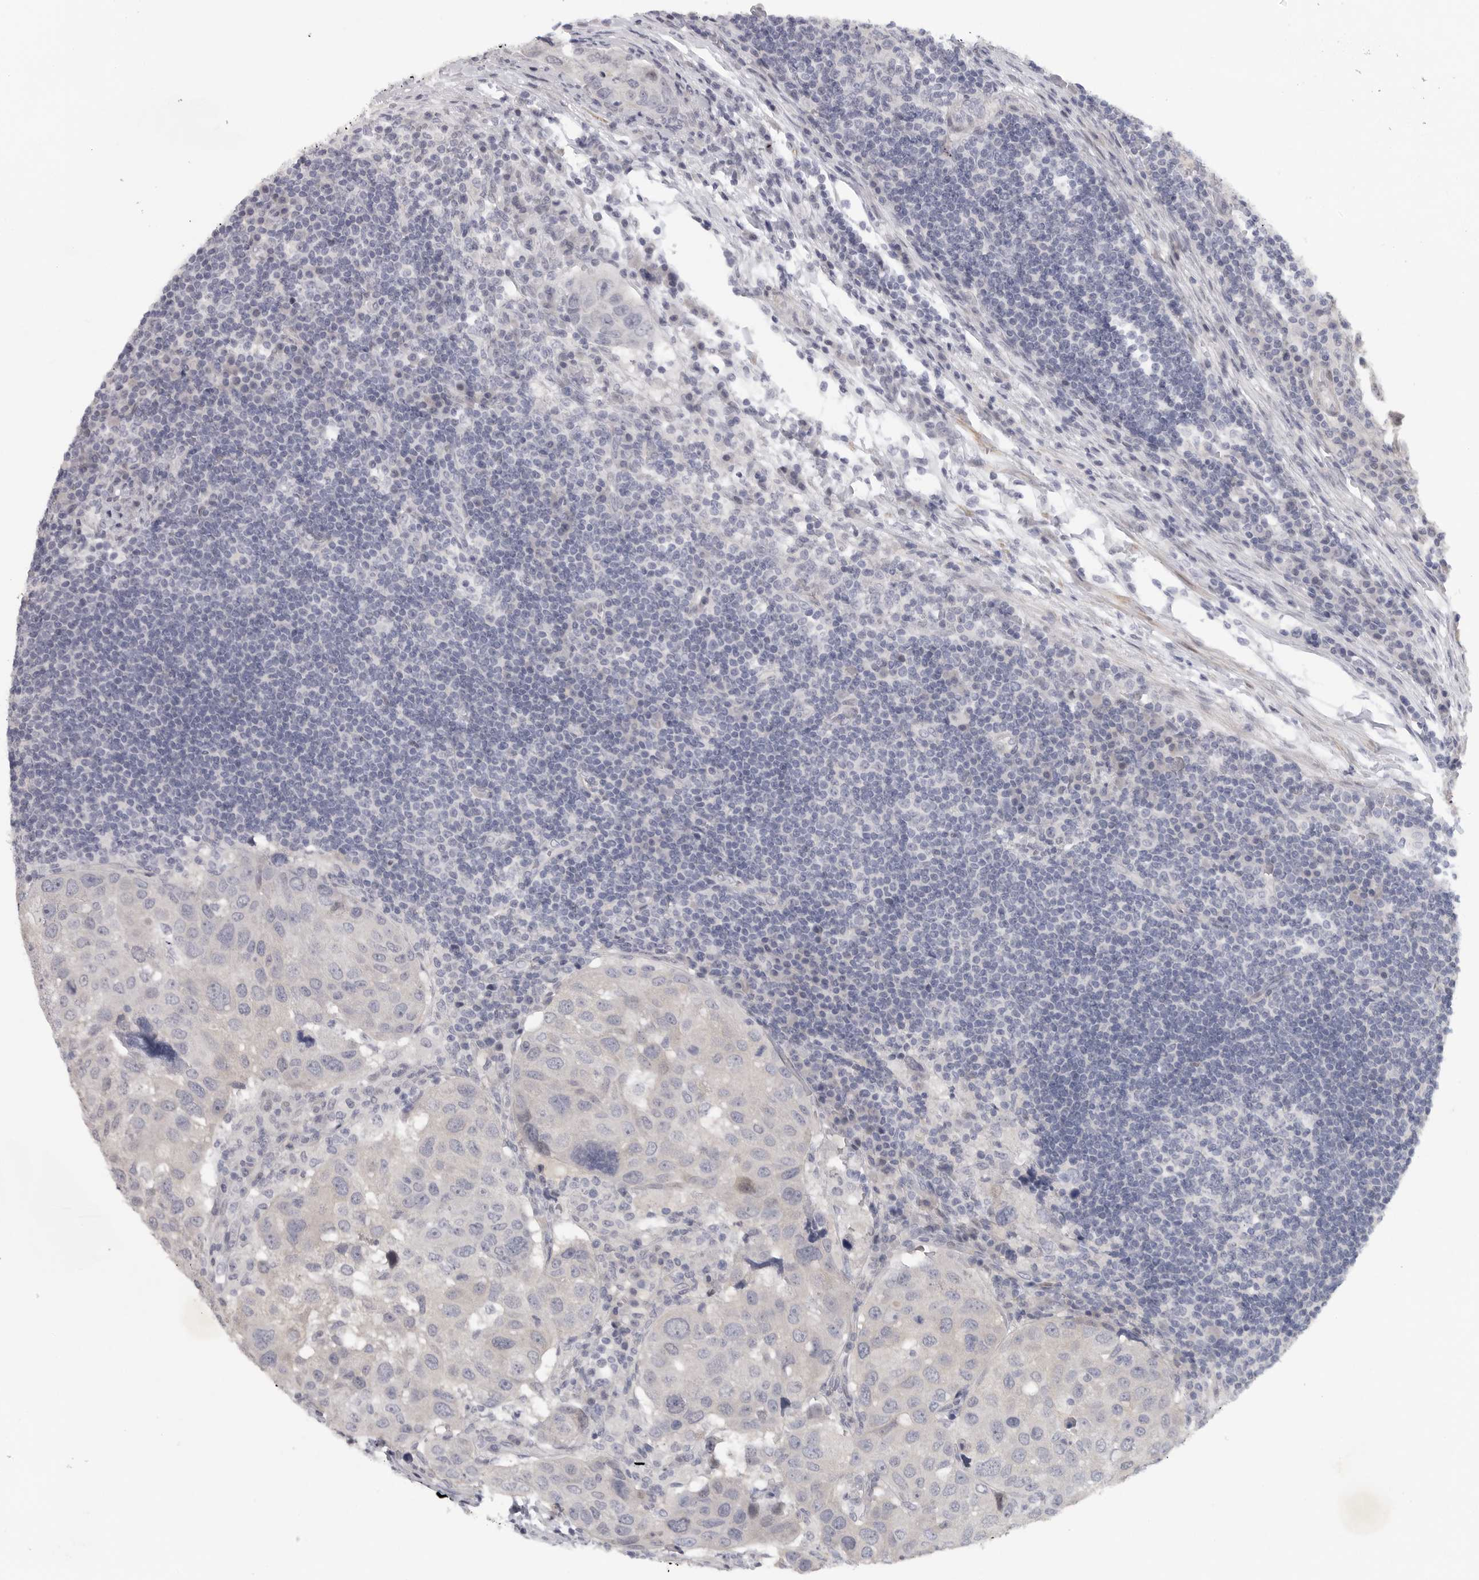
{"staining": {"intensity": "negative", "quantity": "none", "location": "none"}, "tissue": "urothelial cancer", "cell_type": "Tumor cells", "image_type": "cancer", "snomed": [{"axis": "morphology", "description": "Urothelial carcinoma, High grade"}, {"axis": "topography", "description": "Lymph node"}, {"axis": "topography", "description": "Urinary bladder"}], "caption": "Immunohistochemistry micrograph of urothelial cancer stained for a protein (brown), which reveals no staining in tumor cells.", "gene": "TNR", "patient": {"sex": "male", "age": 51}}